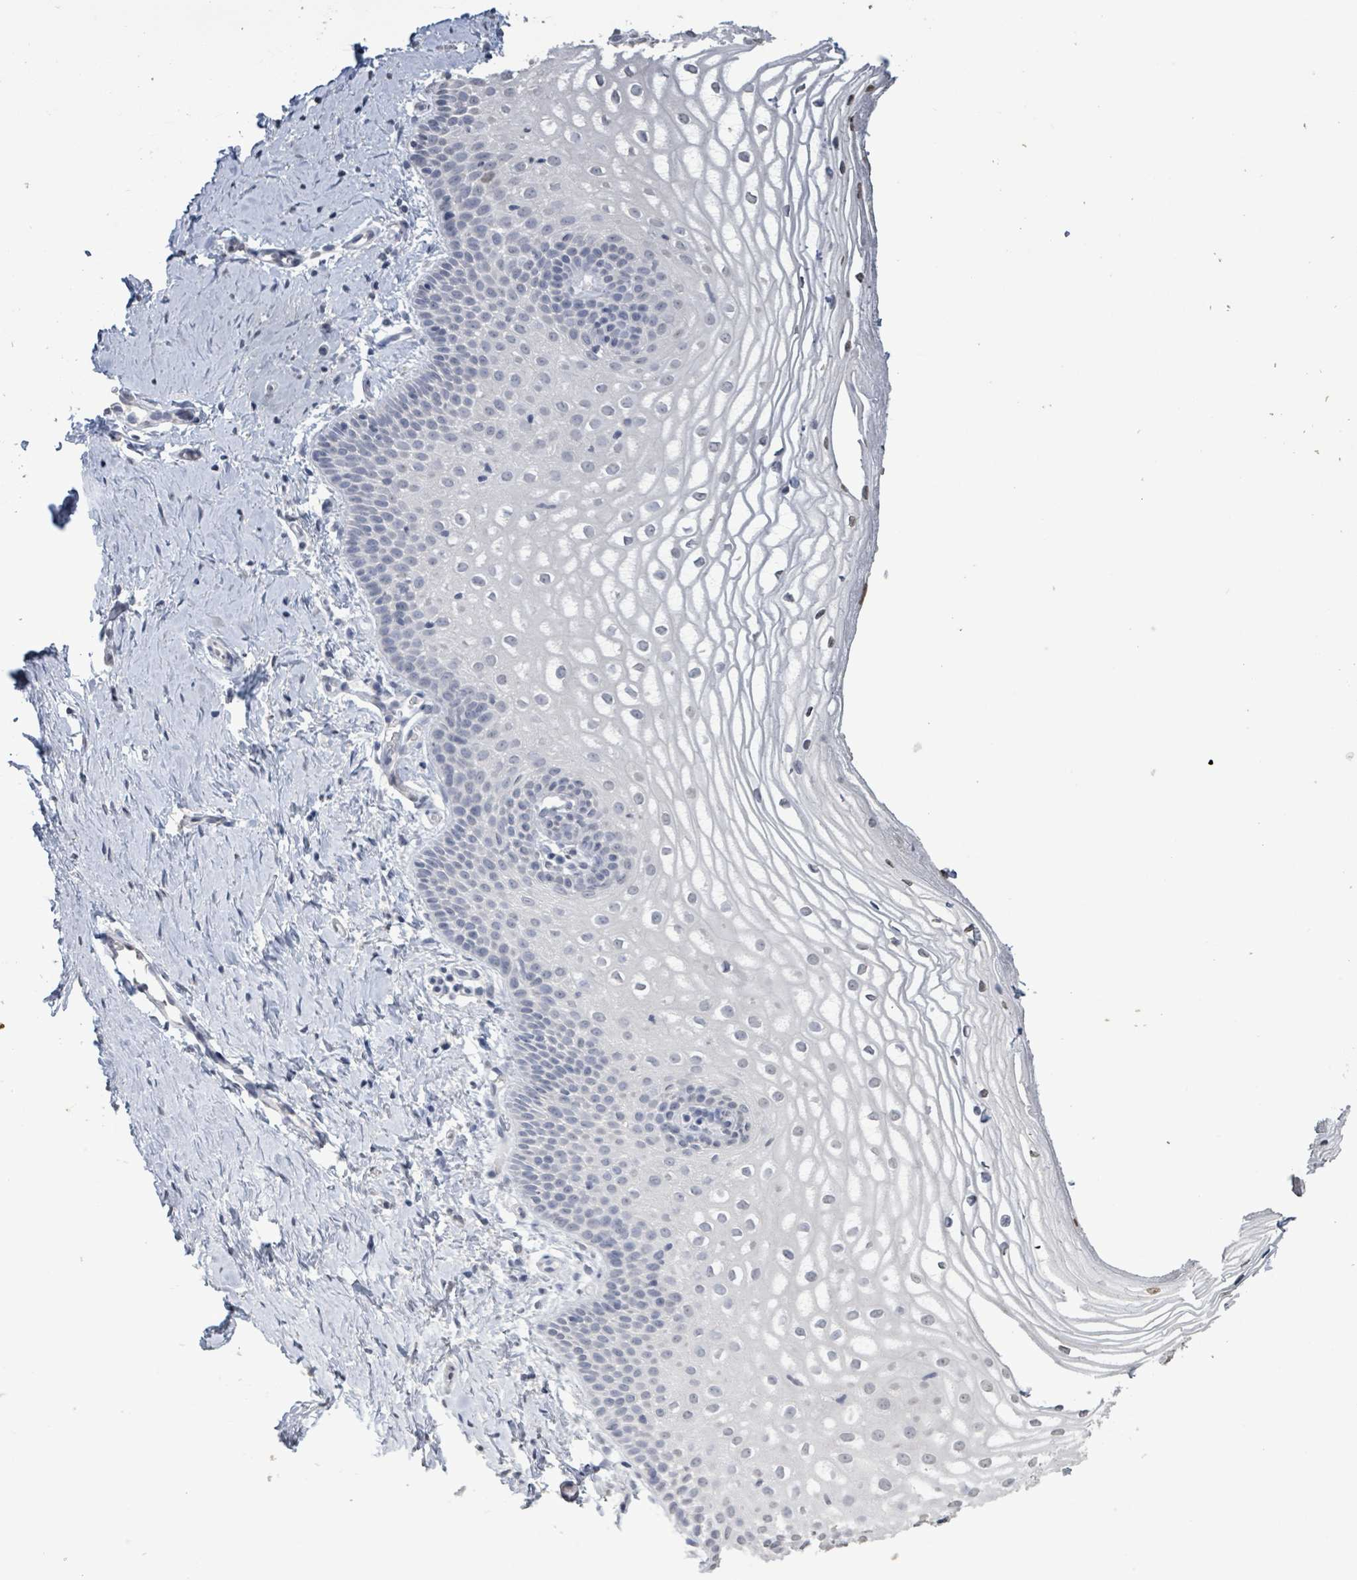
{"staining": {"intensity": "negative", "quantity": "none", "location": "none"}, "tissue": "vagina", "cell_type": "Squamous epithelial cells", "image_type": "normal", "snomed": [{"axis": "morphology", "description": "Normal tissue, NOS"}, {"axis": "topography", "description": "Vagina"}], "caption": "Human vagina stained for a protein using immunohistochemistry (IHC) exhibits no staining in squamous epithelial cells.", "gene": "CA9", "patient": {"sex": "female", "age": 56}}